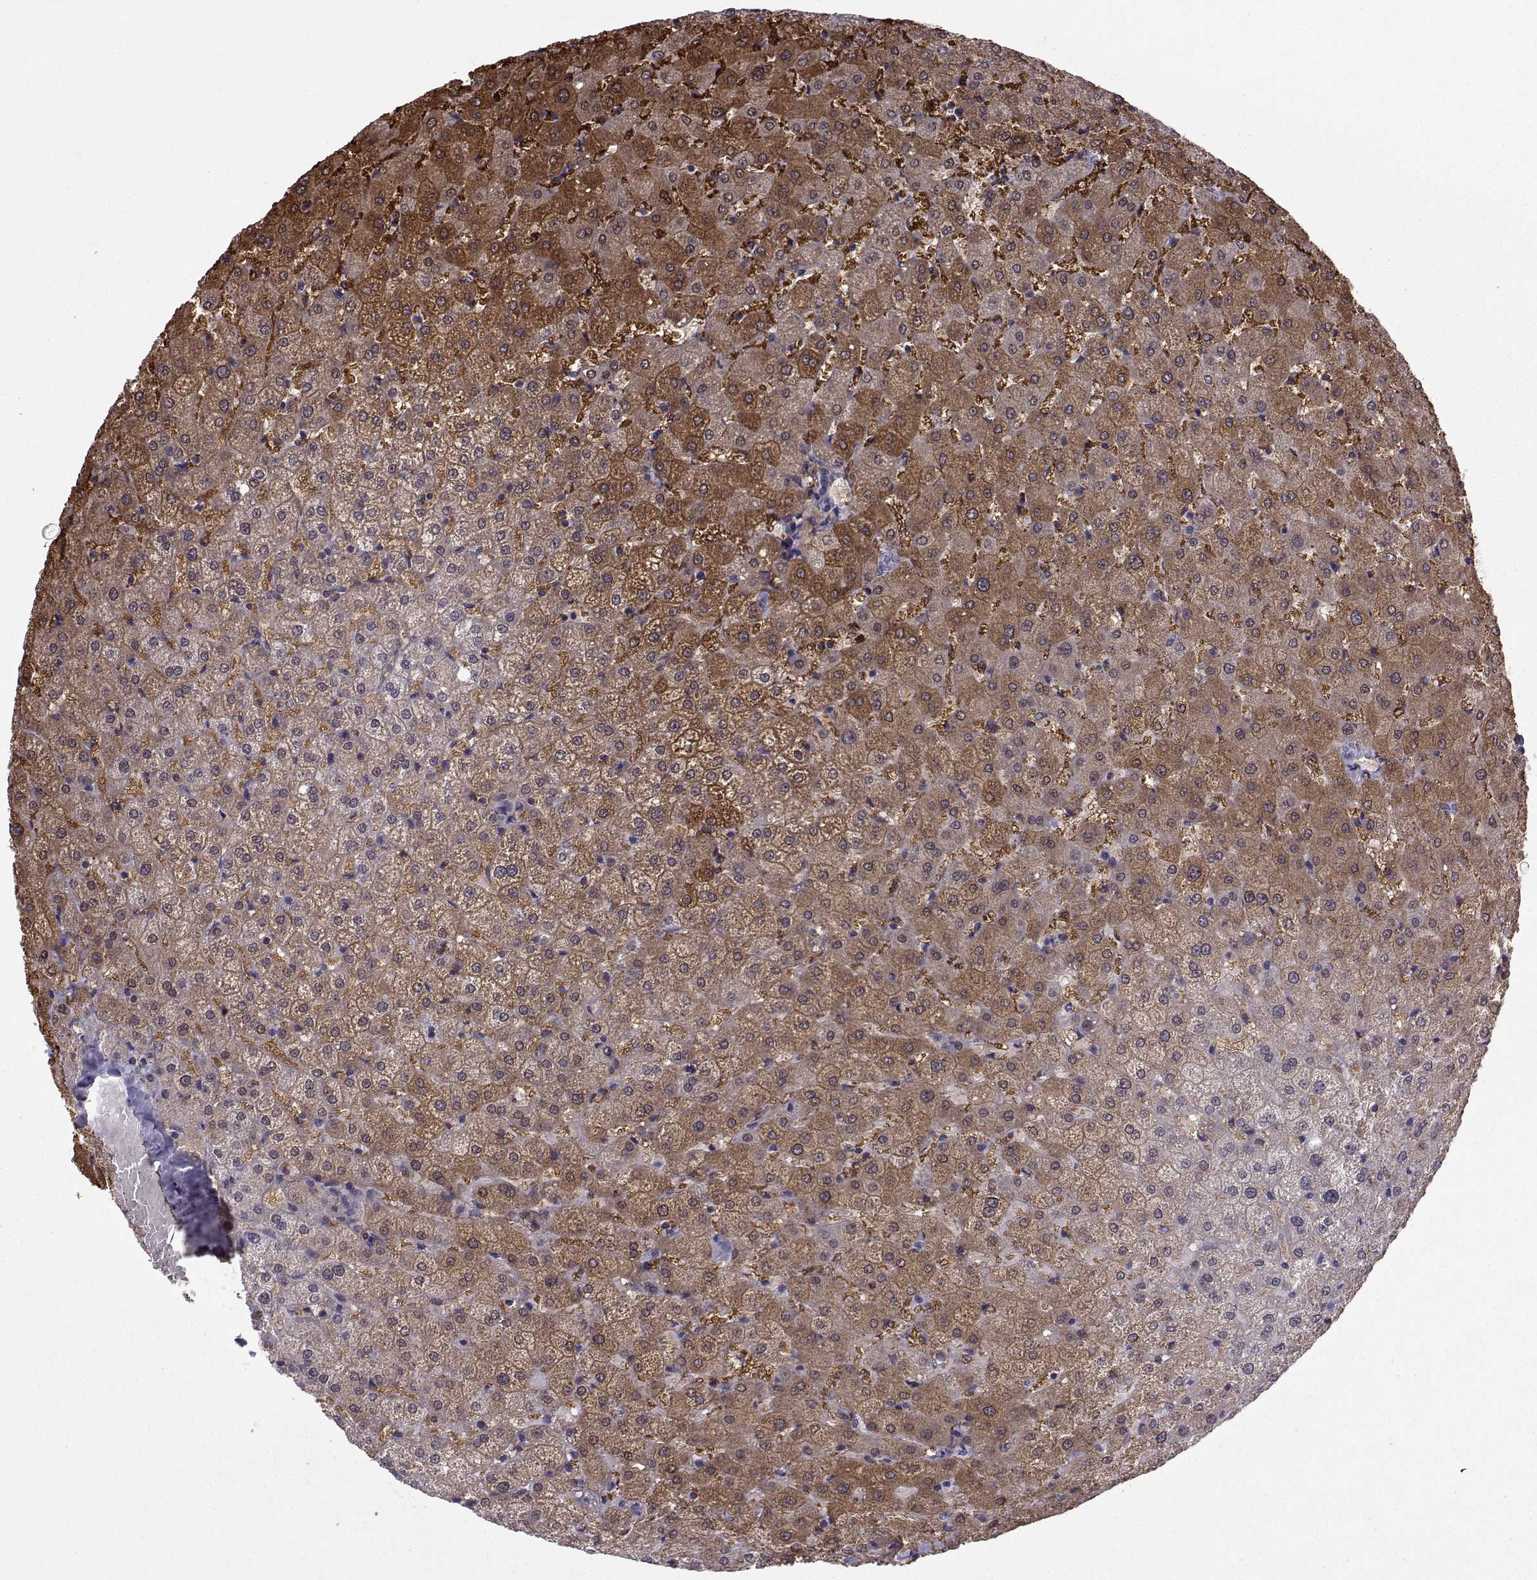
{"staining": {"intensity": "negative", "quantity": "none", "location": "none"}, "tissue": "liver", "cell_type": "Cholangiocytes", "image_type": "normal", "snomed": [{"axis": "morphology", "description": "Normal tissue, NOS"}, {"axis": "topography", "description": "Liver"}], "caption": "This photomicrograph is of unremarkable liver stained with immunohistochemistry (IHC) to label a protein in brown with the nuclei are counter-stained blue. There is no staining in cholangiocytes. The staining was performed using DAB to visualize the protein expression in brown, while the nuclei were stained in blue with hematoxylin (Magnification: 20x).", "gene": "TNFRSF11B", "patient": {"sex": "female", "age": 50}}